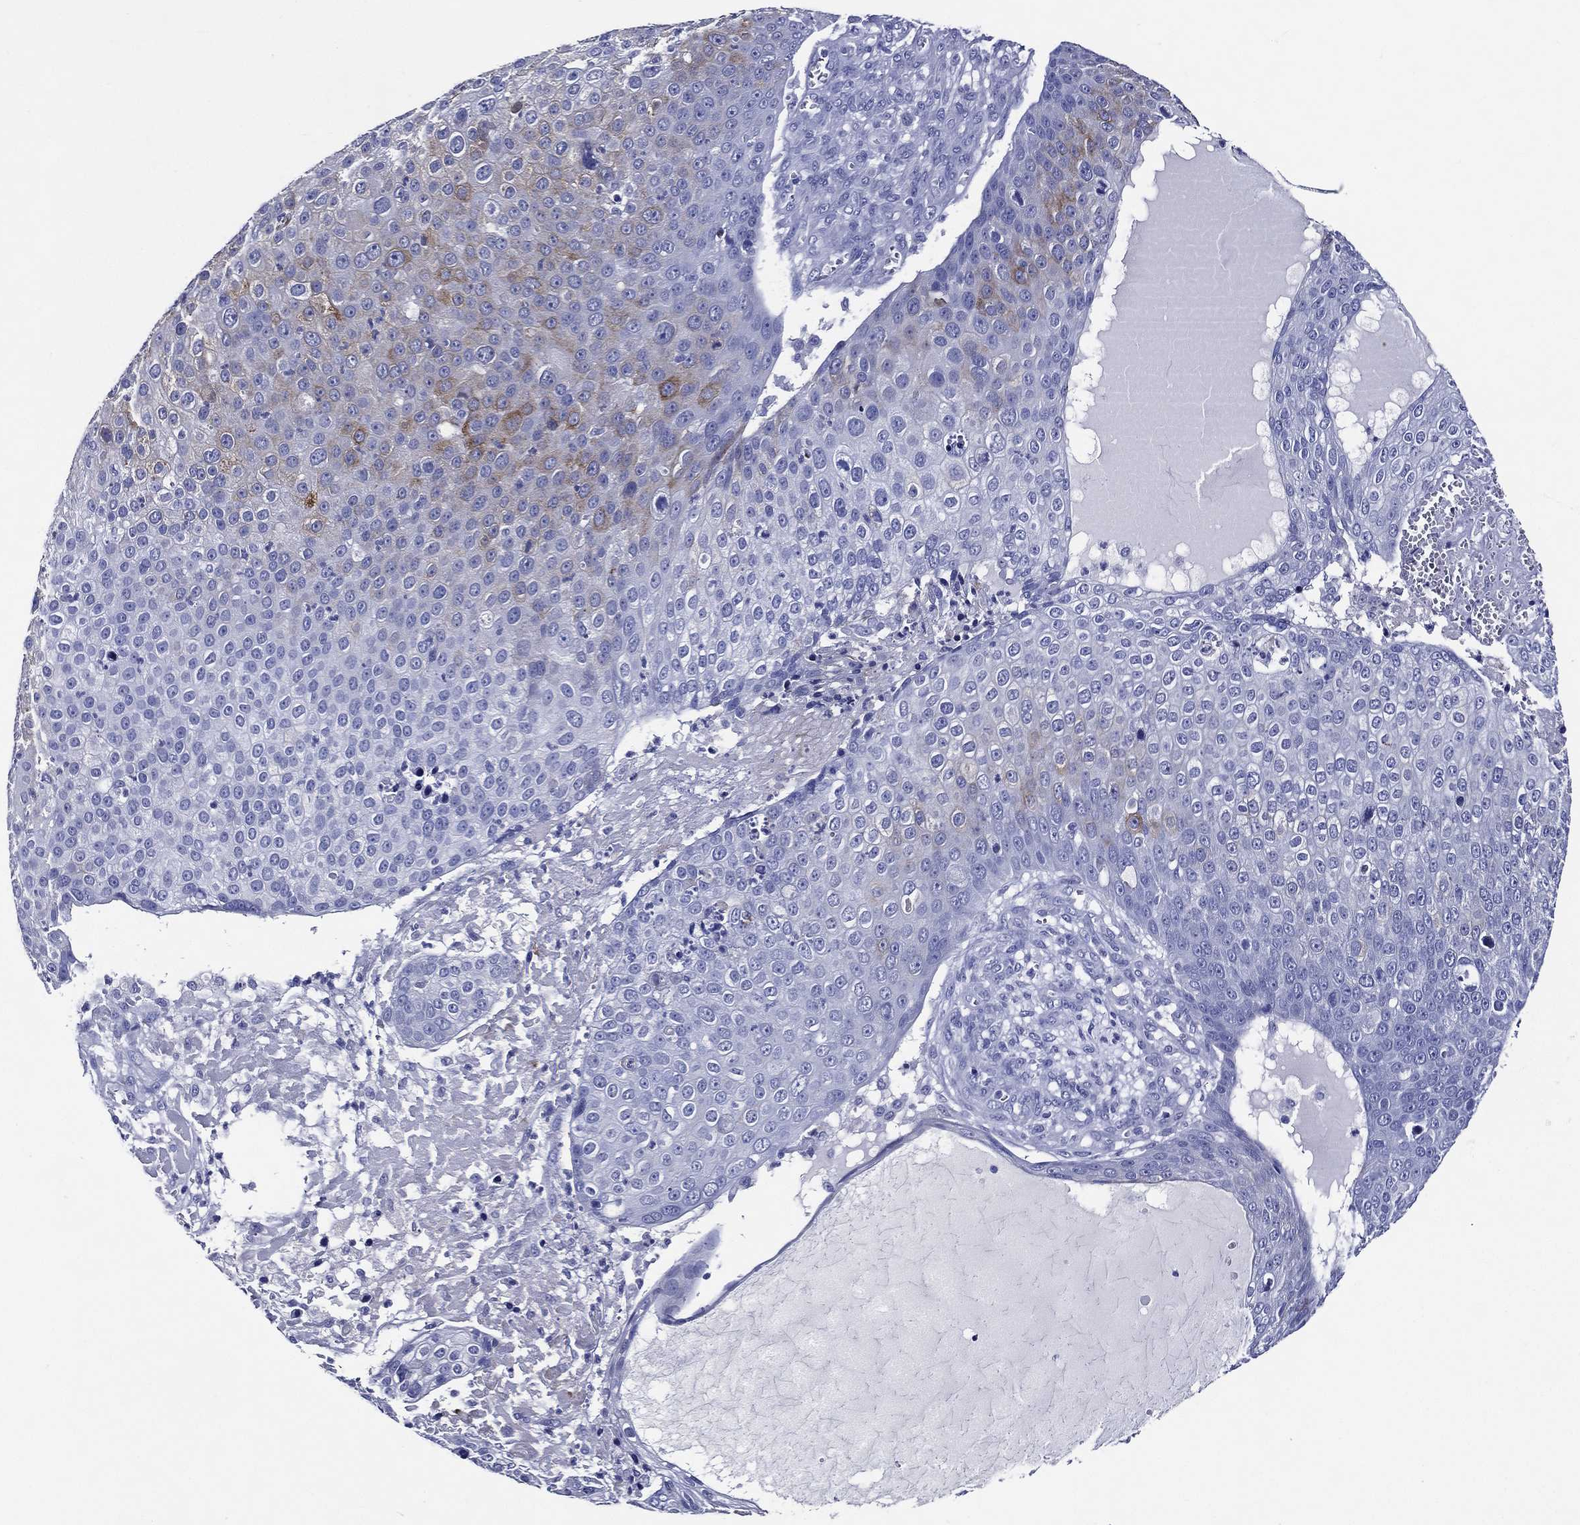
{"staining": {"intensity": "moderate", "quantity": "<25%", "location": "cytoplasmic/membranous"}, "tissue": "skin cancer", "cell_type": "Tumor cells", "image_type": "cancer", "snomed": [{"axis": "morphology", "description": "Squamous cell carcinoma, NOS"}, {"axis": "topography", "description": "Skin"}], "caption": "High-magnification brightfield microscopy of skin squamous cell carcinoma stained with DAB (3,3'-diaminobenzidine) (brown) and counterstained with hematoxylin (blue). tumor cells exhibit moderate cytoplasmic/membranous positivity is present in approximately<25% of cells. (Stains: DAB (3,3'-diaminobenzidine) in brown, nuclei in blue, Microscopy: brightfield microscopy at high magnification).", "gene": "ACE2", "patient": {"sex": "male", "age": 71}}